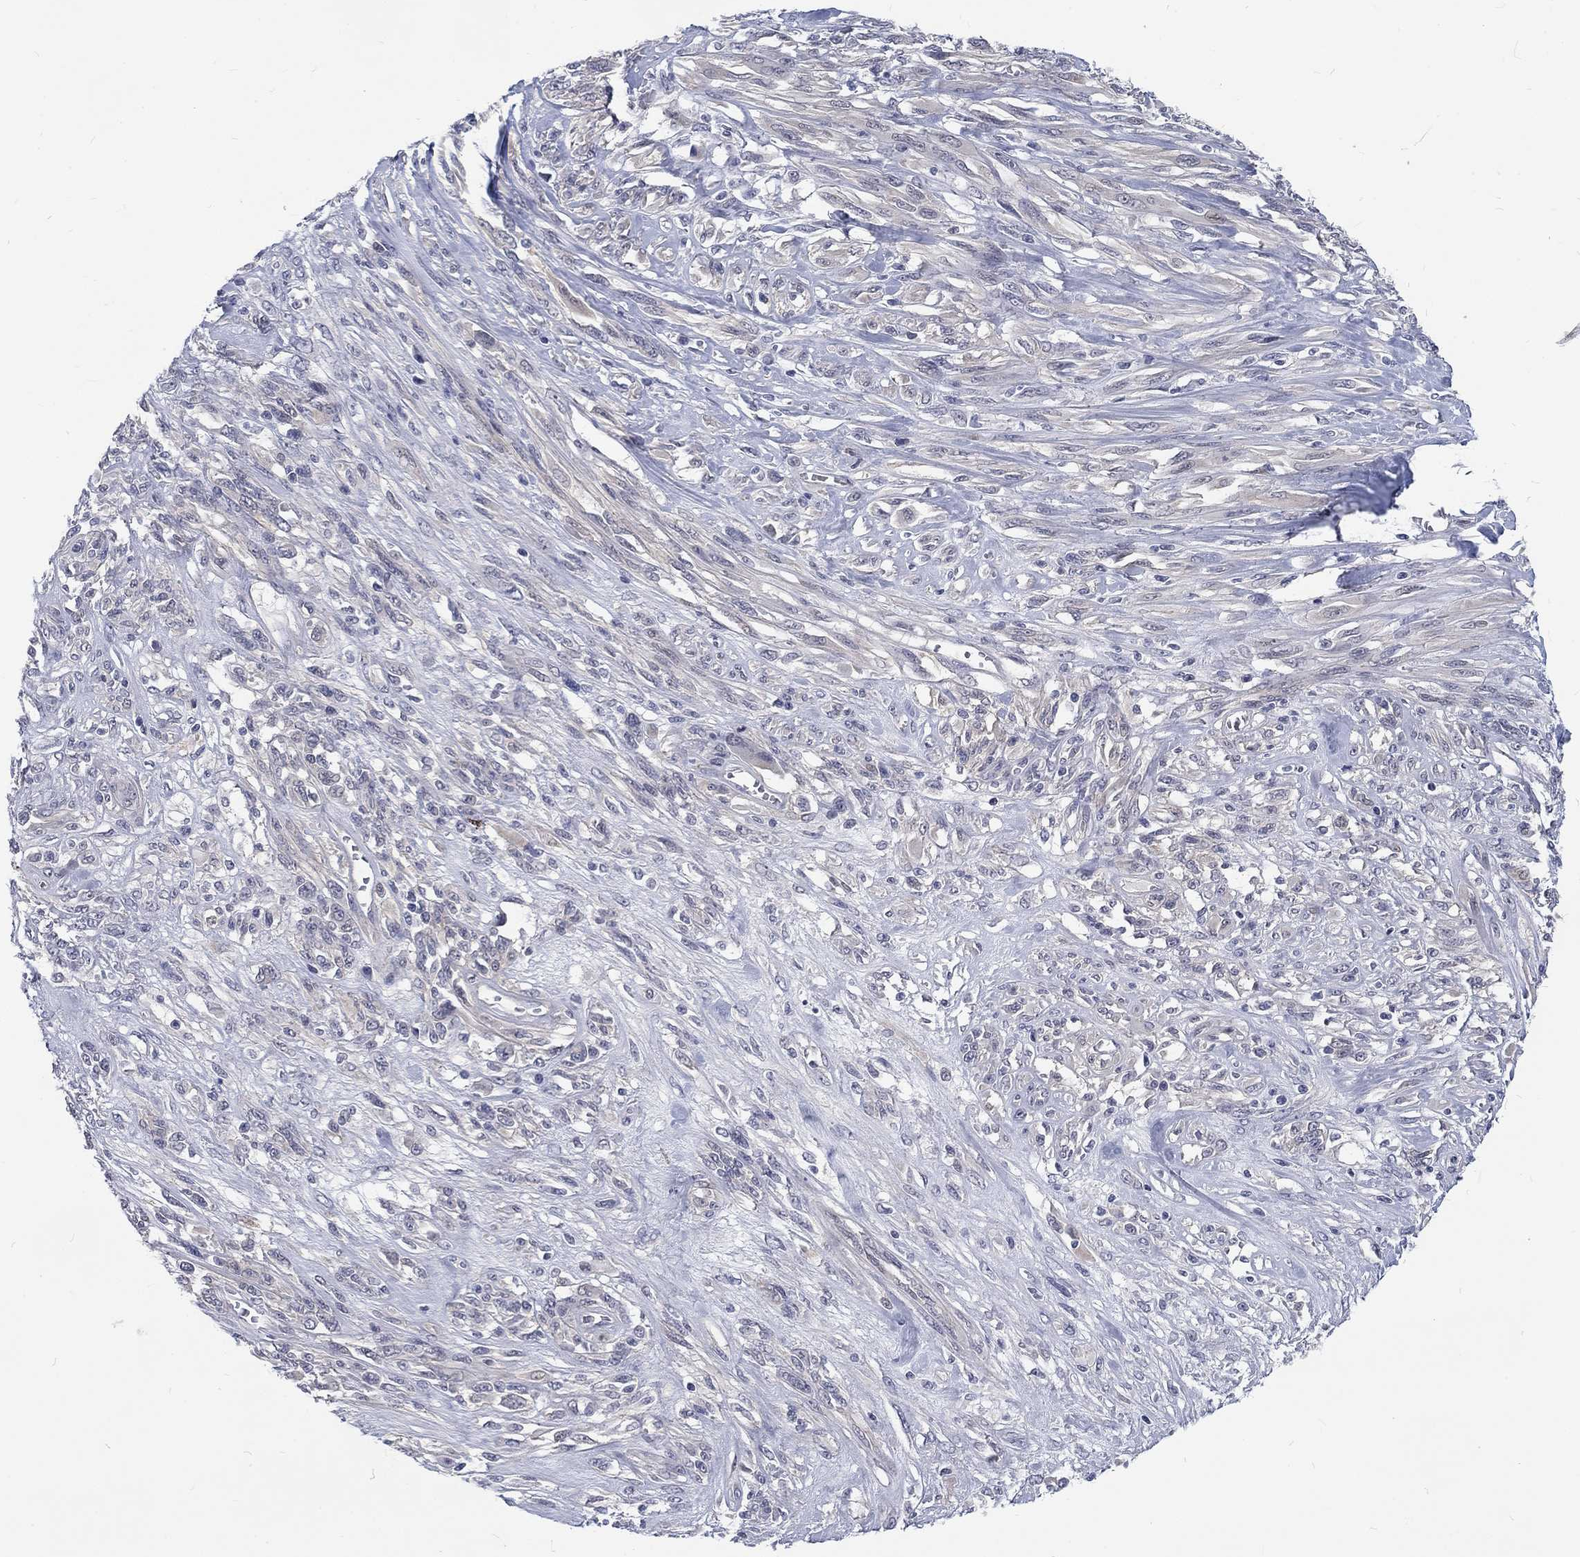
{"staining": {"intensity": "negative", "quantity": "none", "location": "none"}, "tissue": "melanoma", "cell_type": "Tumor cells", "image_type": "cancer", "snomed": [{"axis": "morphology", "description": "Malignant melanoma, NOS"}, {"axis": "topography", "description": "Skin"}], "caption": "Tumor cells are negative for brown protein staining in melanoma.", "gene": "PHKA1", "patient": {"sex": "female", "age": 91}}